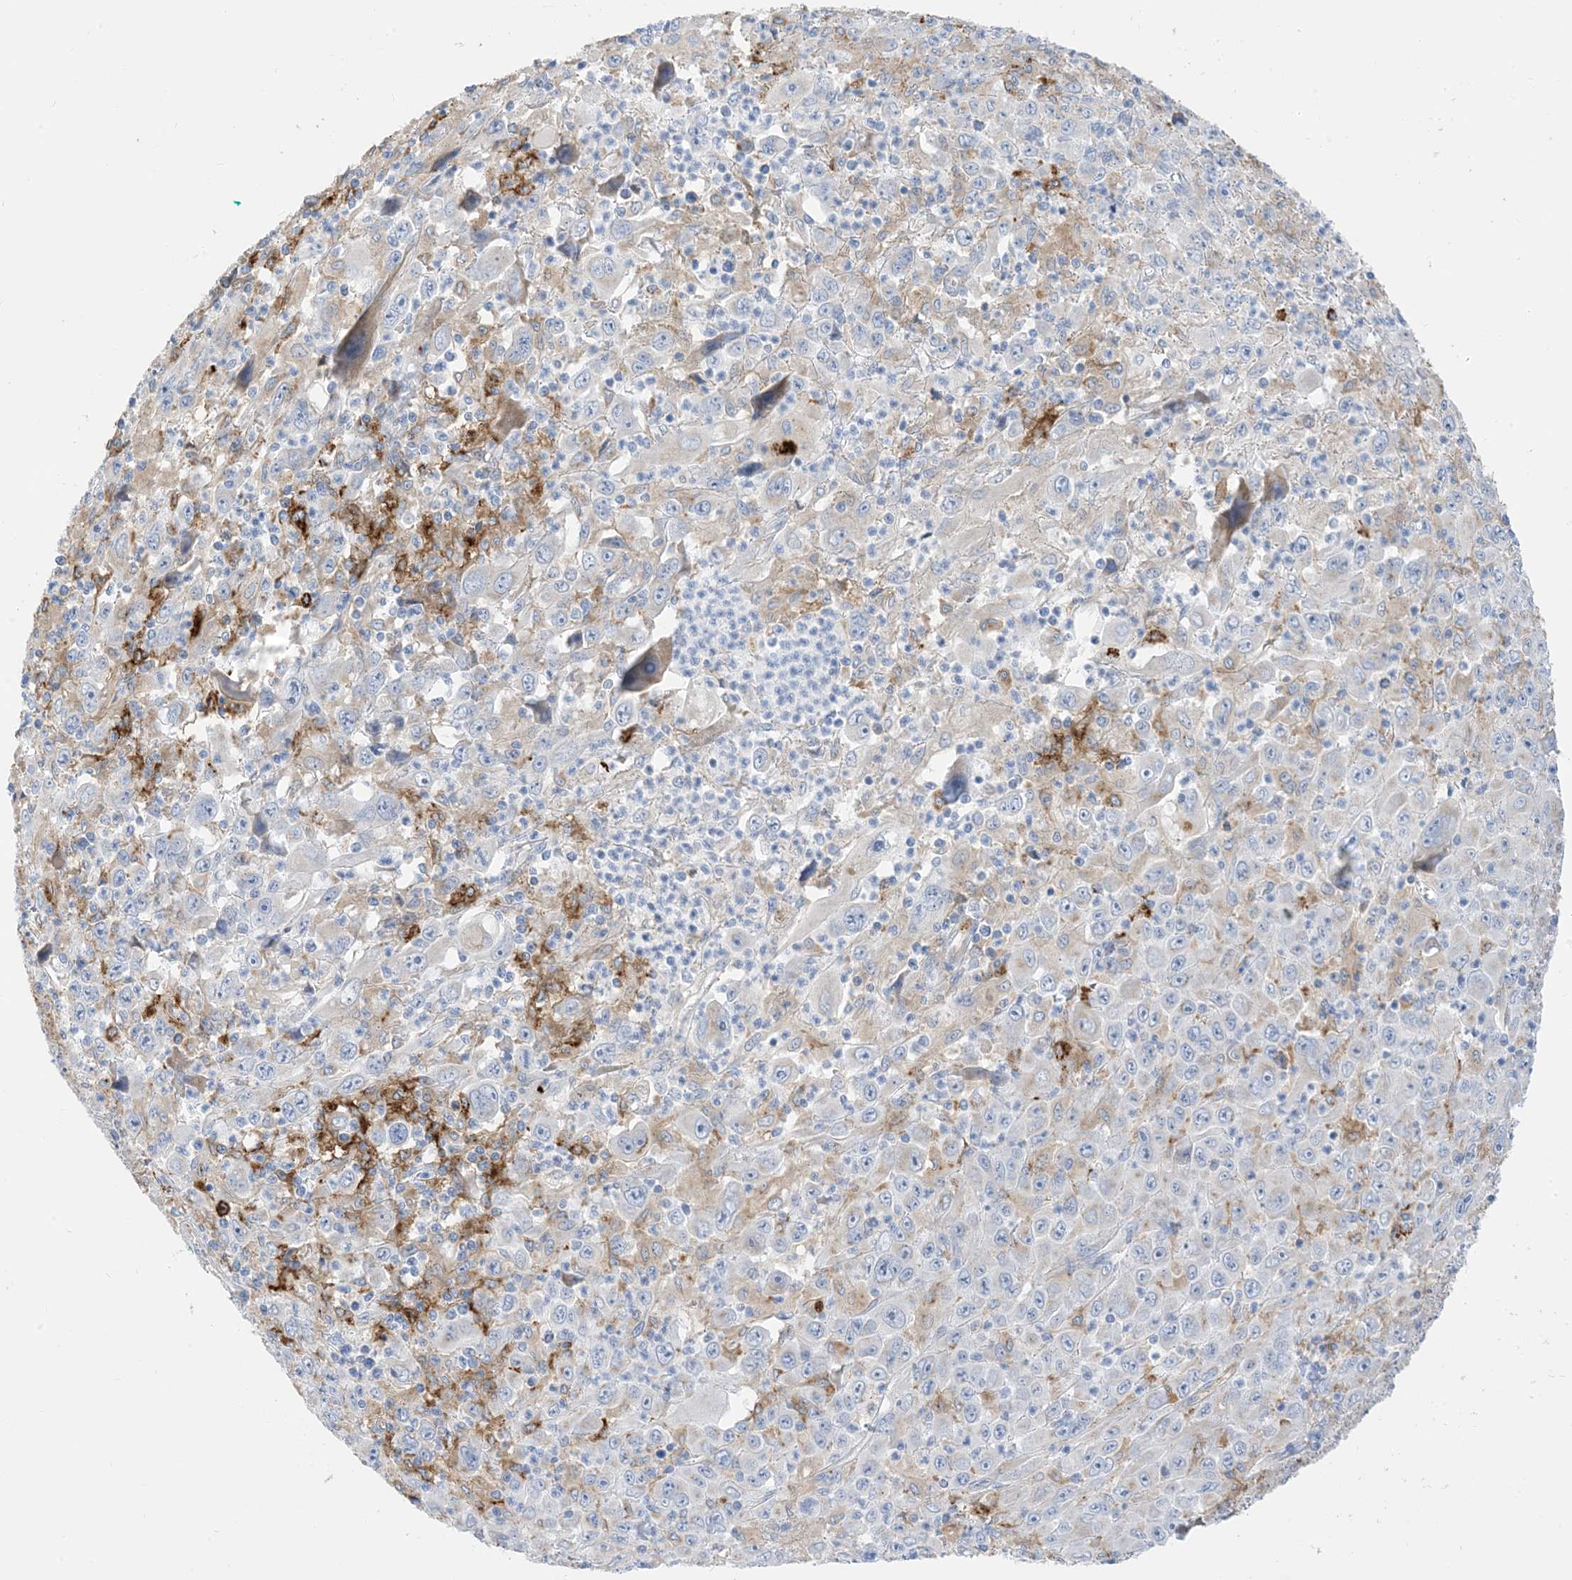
{"staining": {"intensity": "negative", "quantity": "none", "location": "none"}, "tissue": "melanoma", "cell_type": "Tumor cells", "image_type": "cancer", "snomed": [{"axis": "morphology", "description": "Malignant melanoma, Metastatic site"}, {"axis": "topography", "description": "Skin"}], "caption": "DAB (3,3'-diaminobenzidine) immunohistochemical staining of human melanoma reveals no significant positivity in tumor cells.", "gene": "DPH3", "patient": {"sex": "female", "age": 56}}